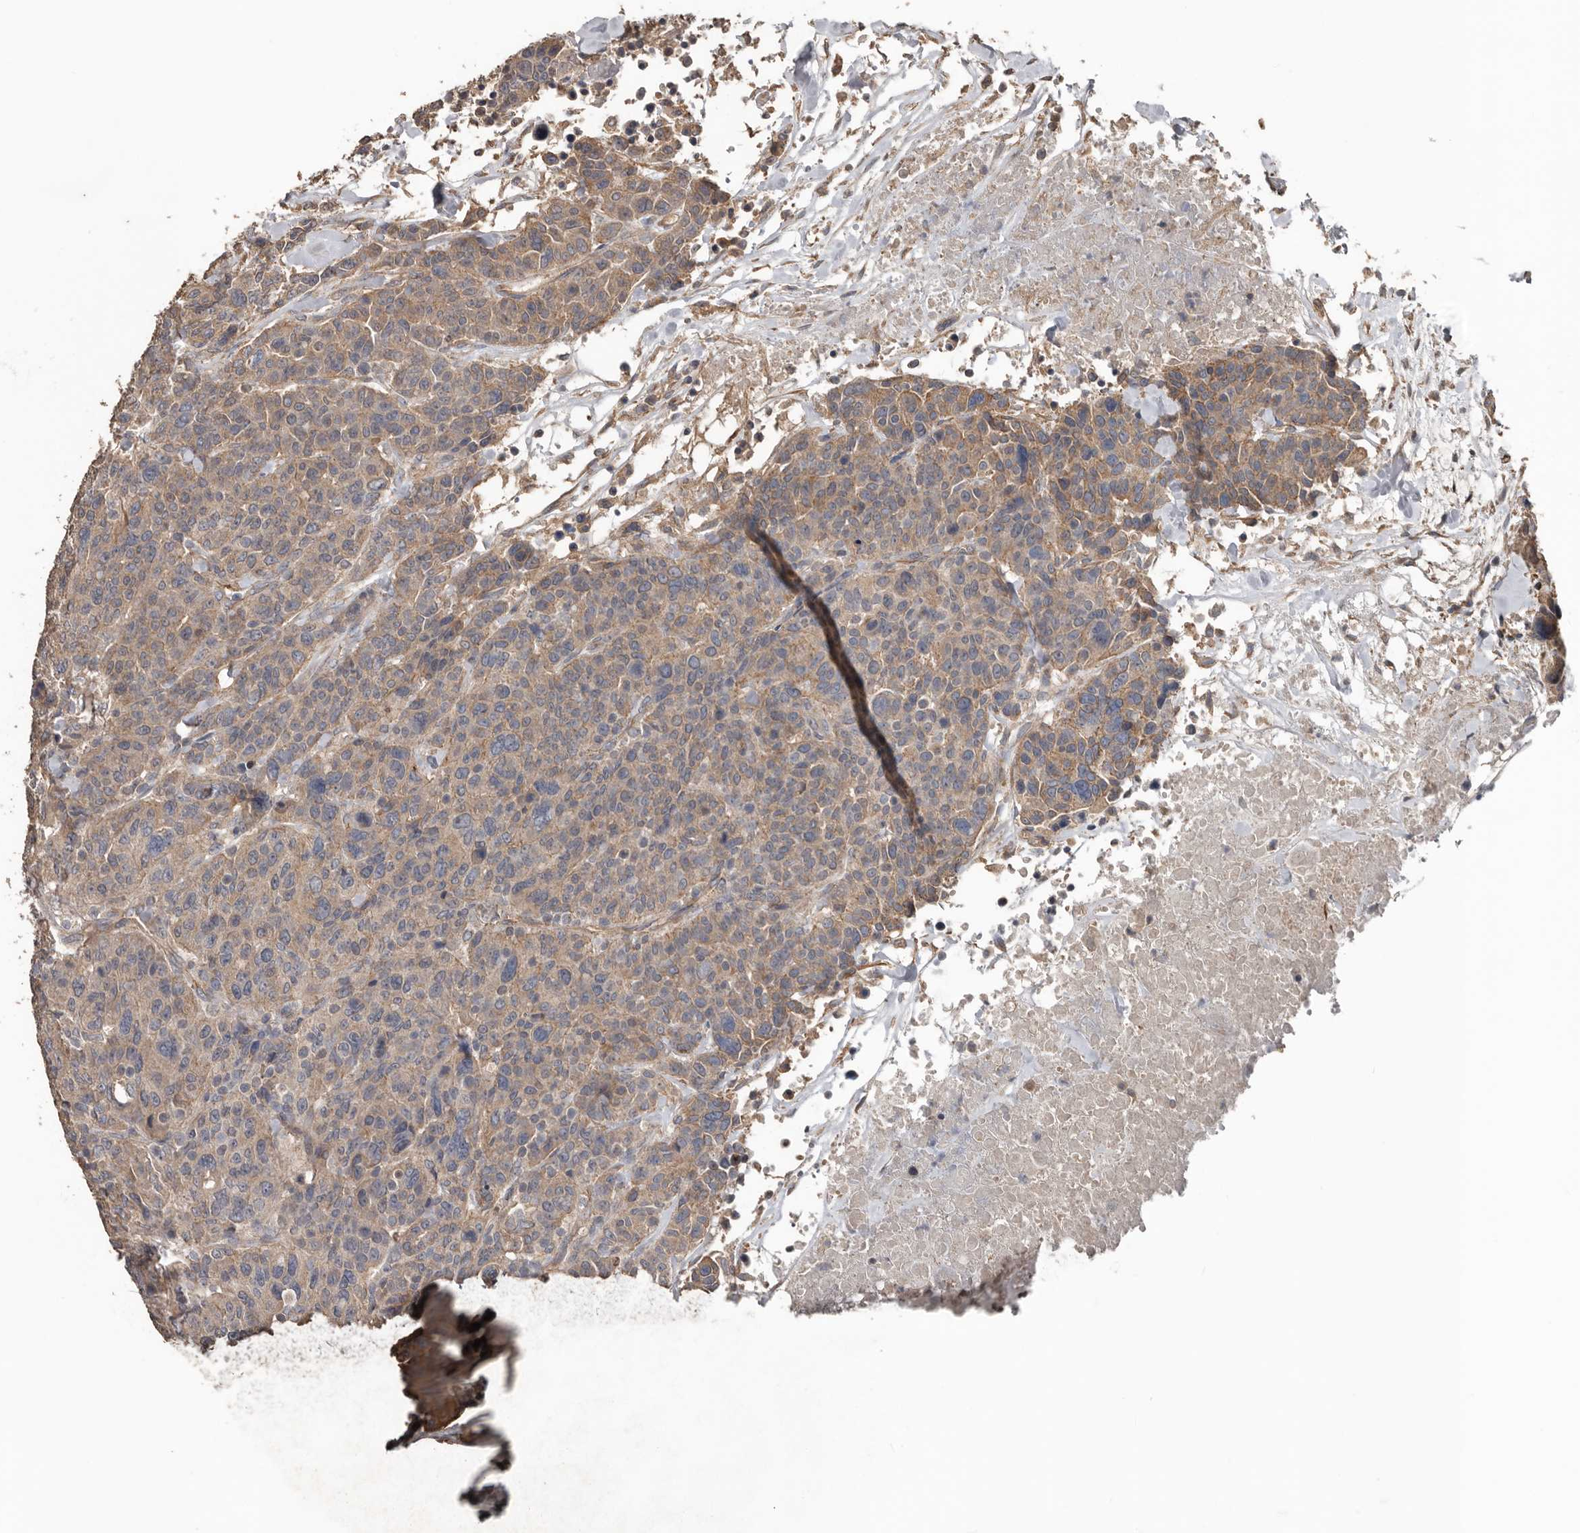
{"staining": {"intensity": "moderate", "quantity": "25%-75%", "location": "cytoplasmic/membranous"}, "tissue": "breast cancer", "cell_type": "Tumor cells", "image_type": "cancer", "snomed": [{"axis": "morphology", "description": "Duct carcinoma"}, {"axis": "topography", "description": "Breast"}], "caption": "Intraductal carcinoma (breast) was stained to show a protein in brown. There is medium levels of moderate cytoplasmic/membranous positivity in about 25%-75% of tumor cells.", "gene": "HYAL4", "patient": {"sex": "female", "age": 37}}